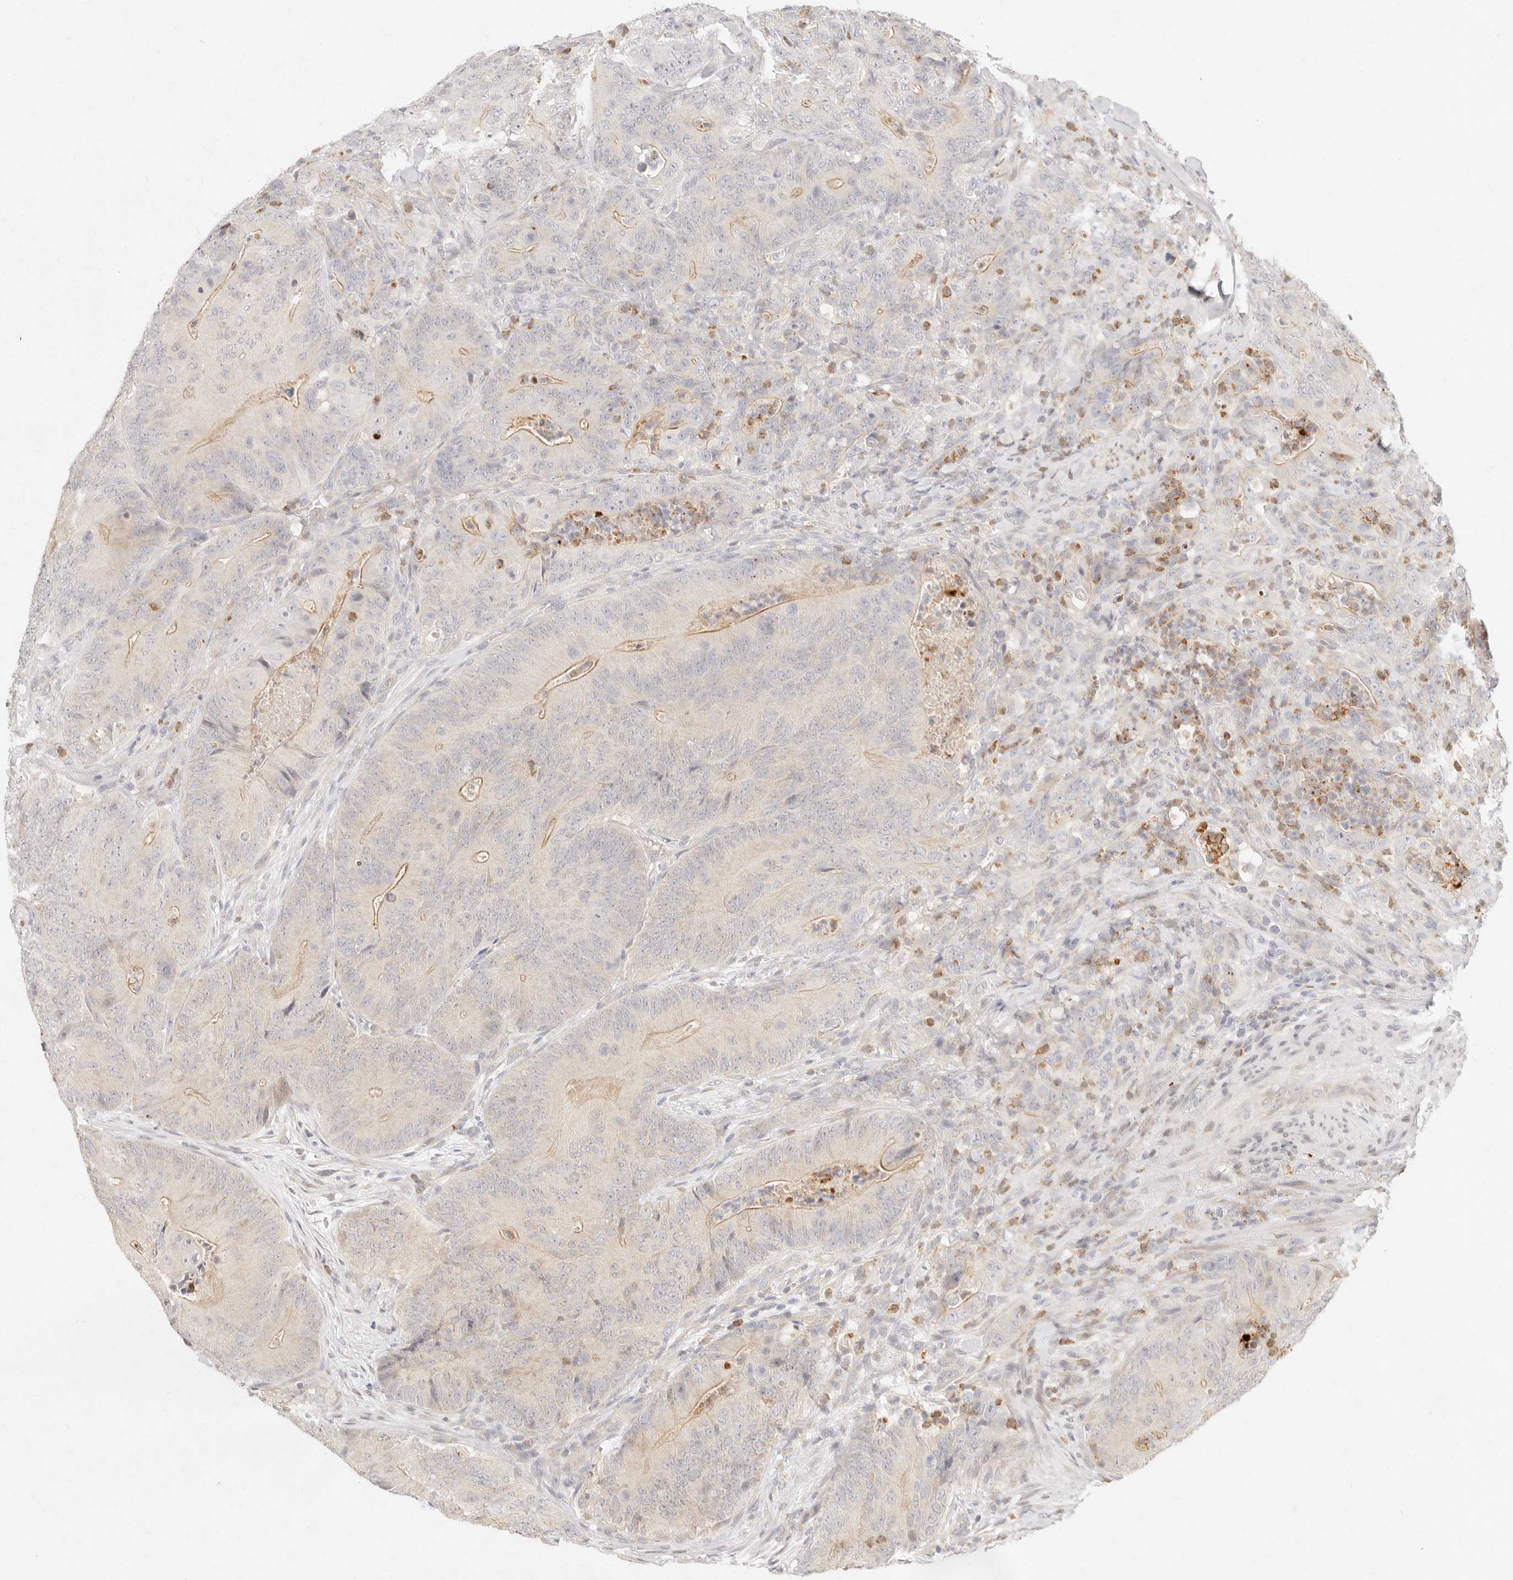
{"staining": {"intensity": "weak", "quantity": "25%-75%", "location": "cytoplasmic/membranous"}, "tissue": "colorectal cancer", "cell_type": "Tumor cells", "image_type": "cancer", "snomed": [{"axis": "morphology", "description": "Normal tissue, NOS"}, {"axis": "topography", "description": "Colon"}], "caption": "An immunohistochemistry (IHC) micrograph of neoplastic tissue is shown. Protein staining in brown labels weak cytoplasmic/membranous positivity in colorectal cancer within tumor cells.", "gene": "ASCL3", "patient": {"sex": "female", "age": 82}}